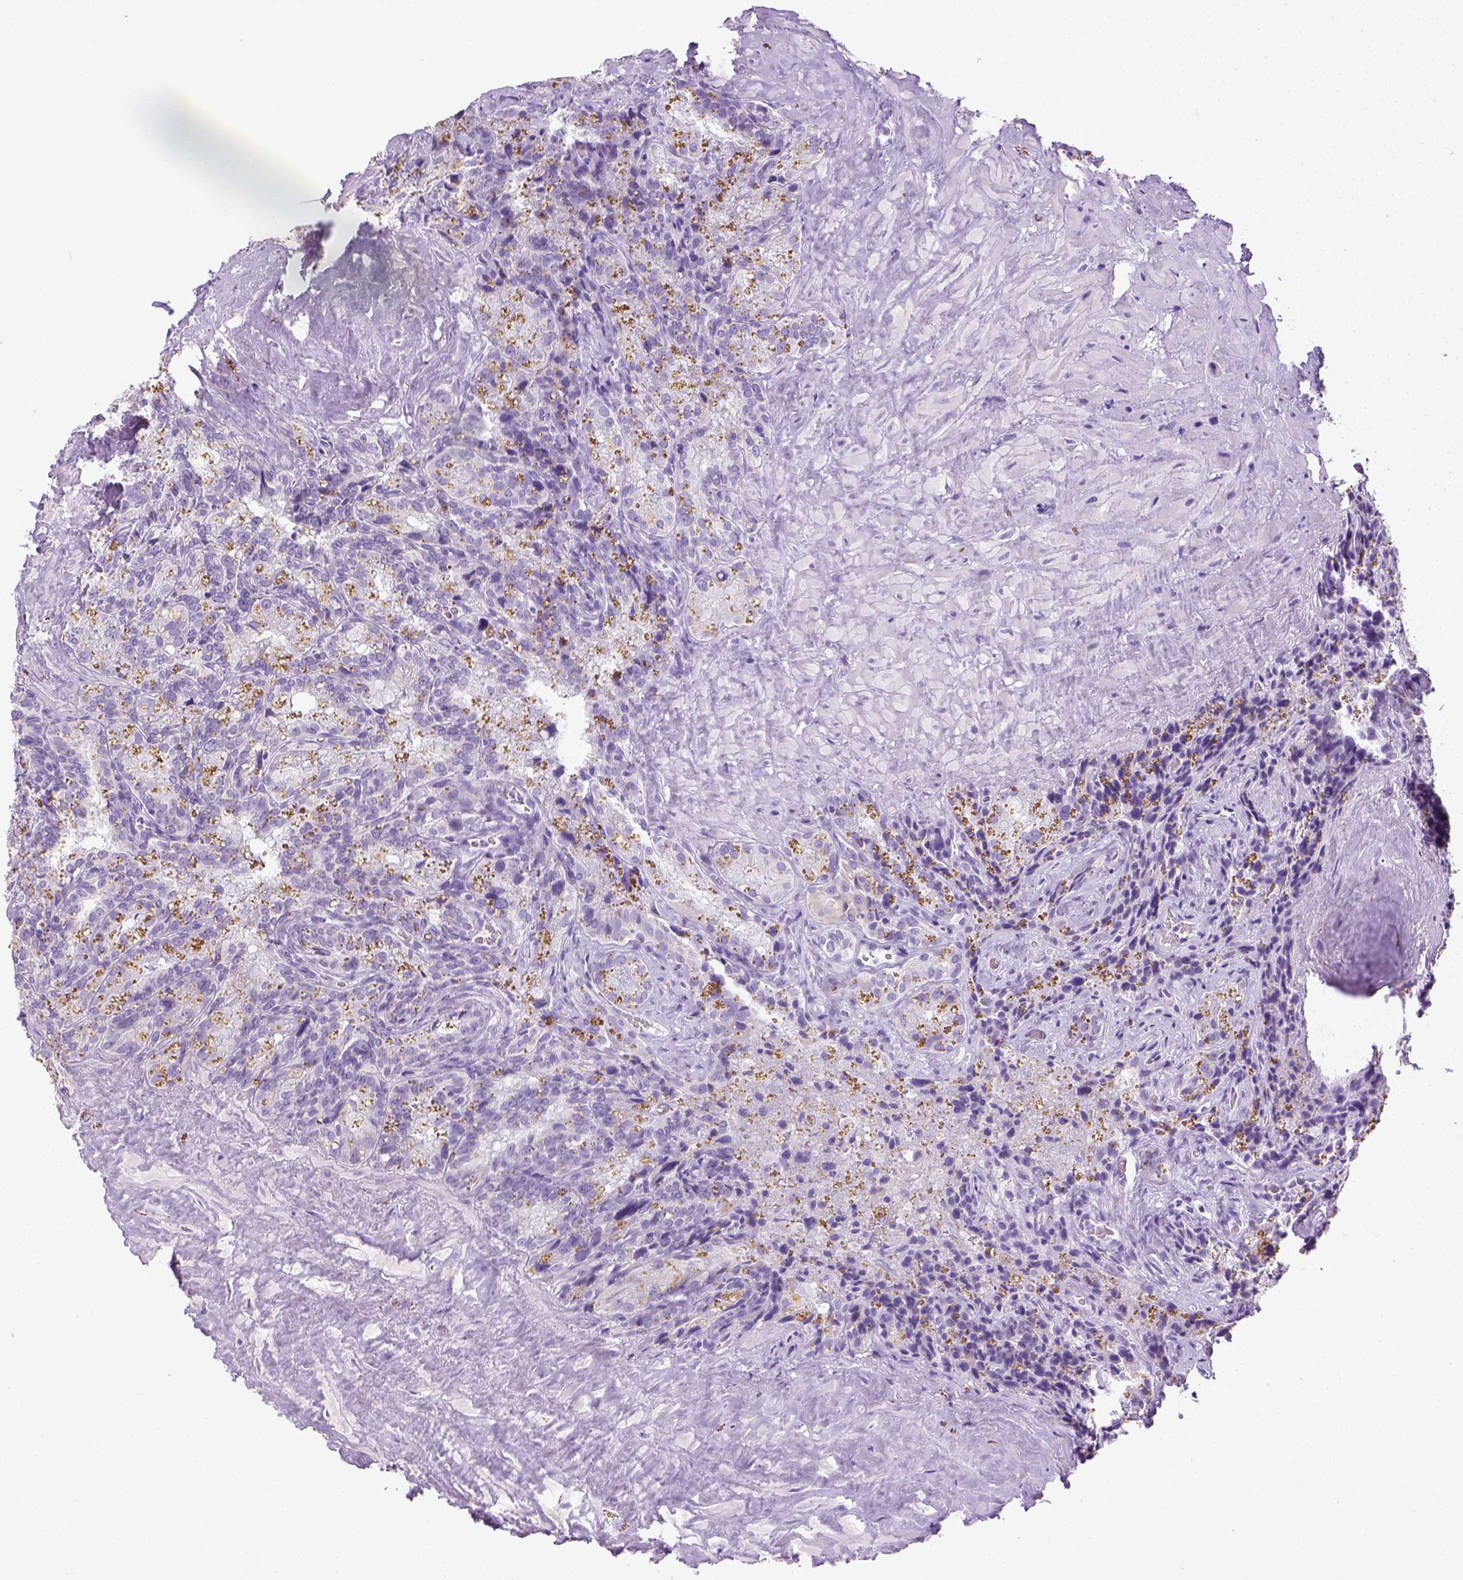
{"staining": {"intensity": "negative", "quantity": "none", "location": "none"}, "tissue": "seminal vesicle", "cell_type": "Glandular cells", "image_type": "normal", "snomed": [{"axis": "morphology", "description": "Normal tissue, NOS"}, {"axis": "topography", "description": "Prostate"}, {"axis": "topography", "description": "Seminal veicle"}], "caption": "Glandular cells show no significant protein positivity in normal seminal vesicle. (DAB IHC visualized using brightfield microscopy, high magnification).", "gene": "LGSN", "patient": {"sex": "male", "age": 71}}